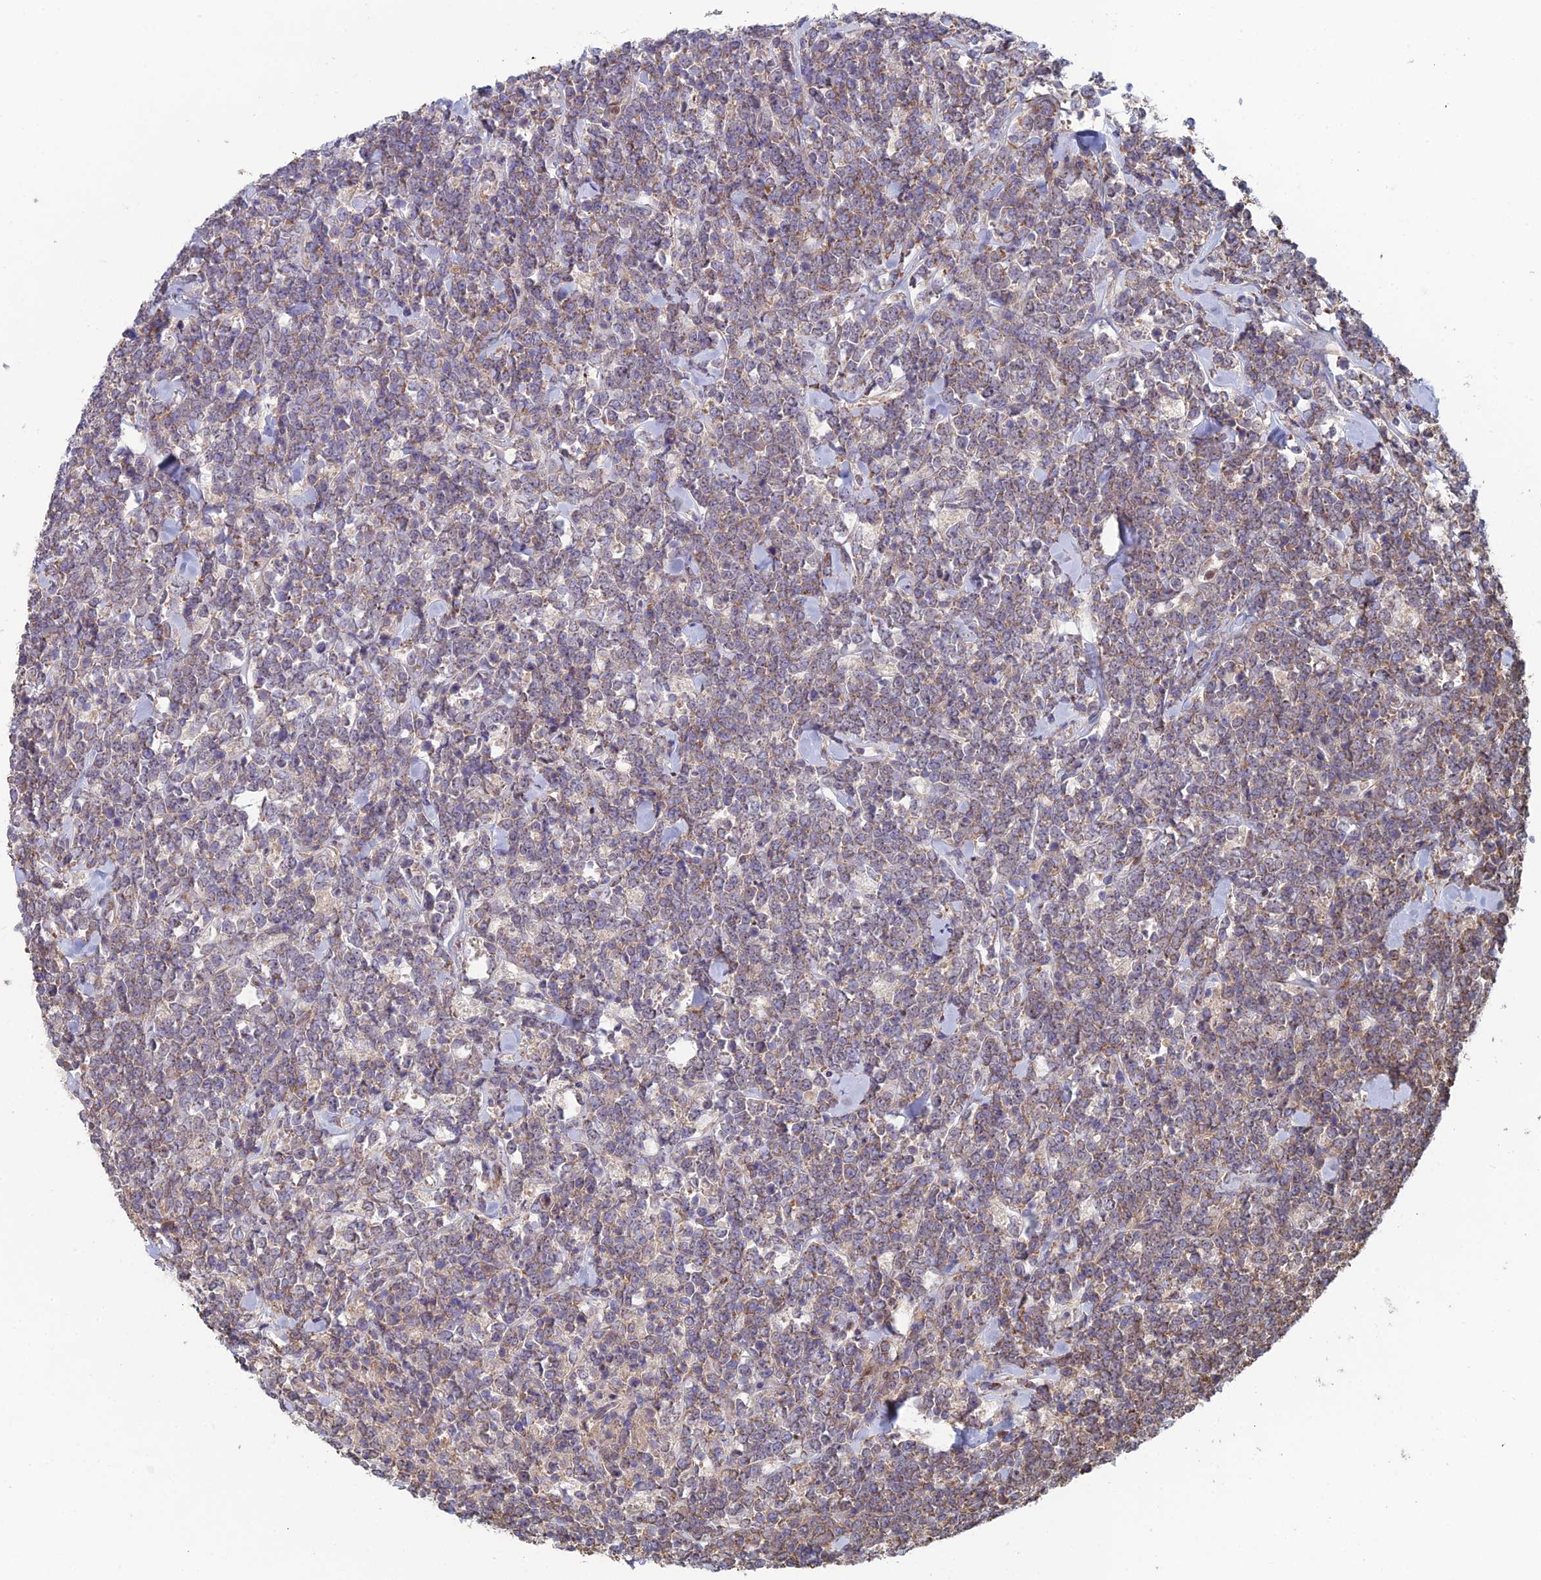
{"staining": {"intensity": "weak", "quantity": "<25%", "location": "cytoplasmic/membranous,nuclear"}, "tissue": "lymphoma", "cell_type": "Tumor cells", "image_type": "cancer", "snomed": [{"axis": "morphology", "description": "Malignant lymphoma, non-Hodgkin's type, High grade"}, {"axis": "topography", "description": "Small intestine"}], "caption": "Tumor cells show no significant protein positivity in lymphoma.", "gene": "CCDC183", "patient": {"sex": "male", "age": 8}}